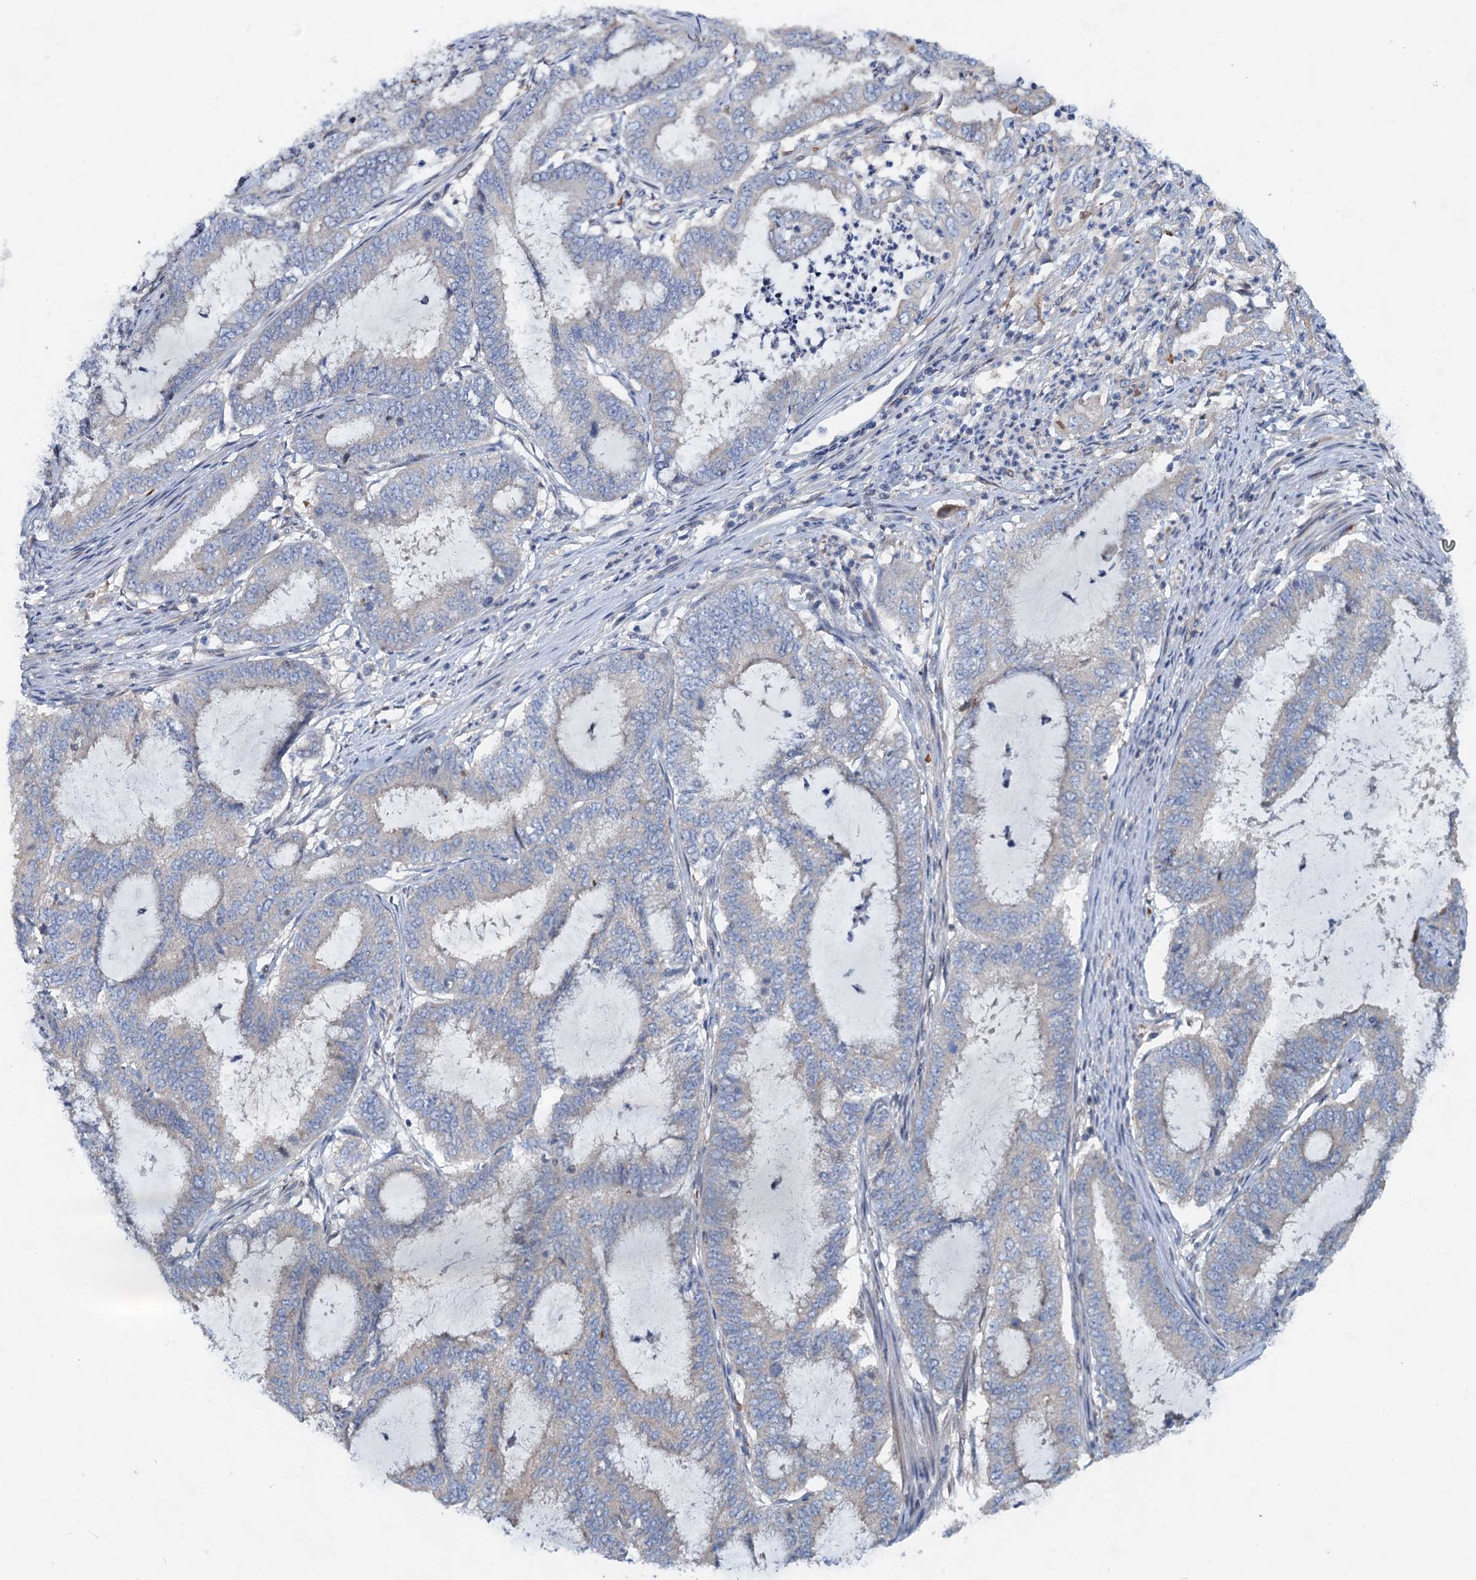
{"staining": {"intensity": "negative", "quantity": "none", "location": "none"}, "tissue": "endometrial cancer", "cell_type": "Tumor cells", "image_type": "cancer", "snomed": [{"axis": "morphology", "description": "Adenocarcinoma, NOS"}, {"axis": "topography", "description": "Endometrium"}], "caption": "Immunohistochemistry (IHC) micrograph of endometrial cancer stained for a protein (brown), which reveals no staining in tumor cells.", "gene": "NBEA", "patient": {"sex": "female", "age": 51}}